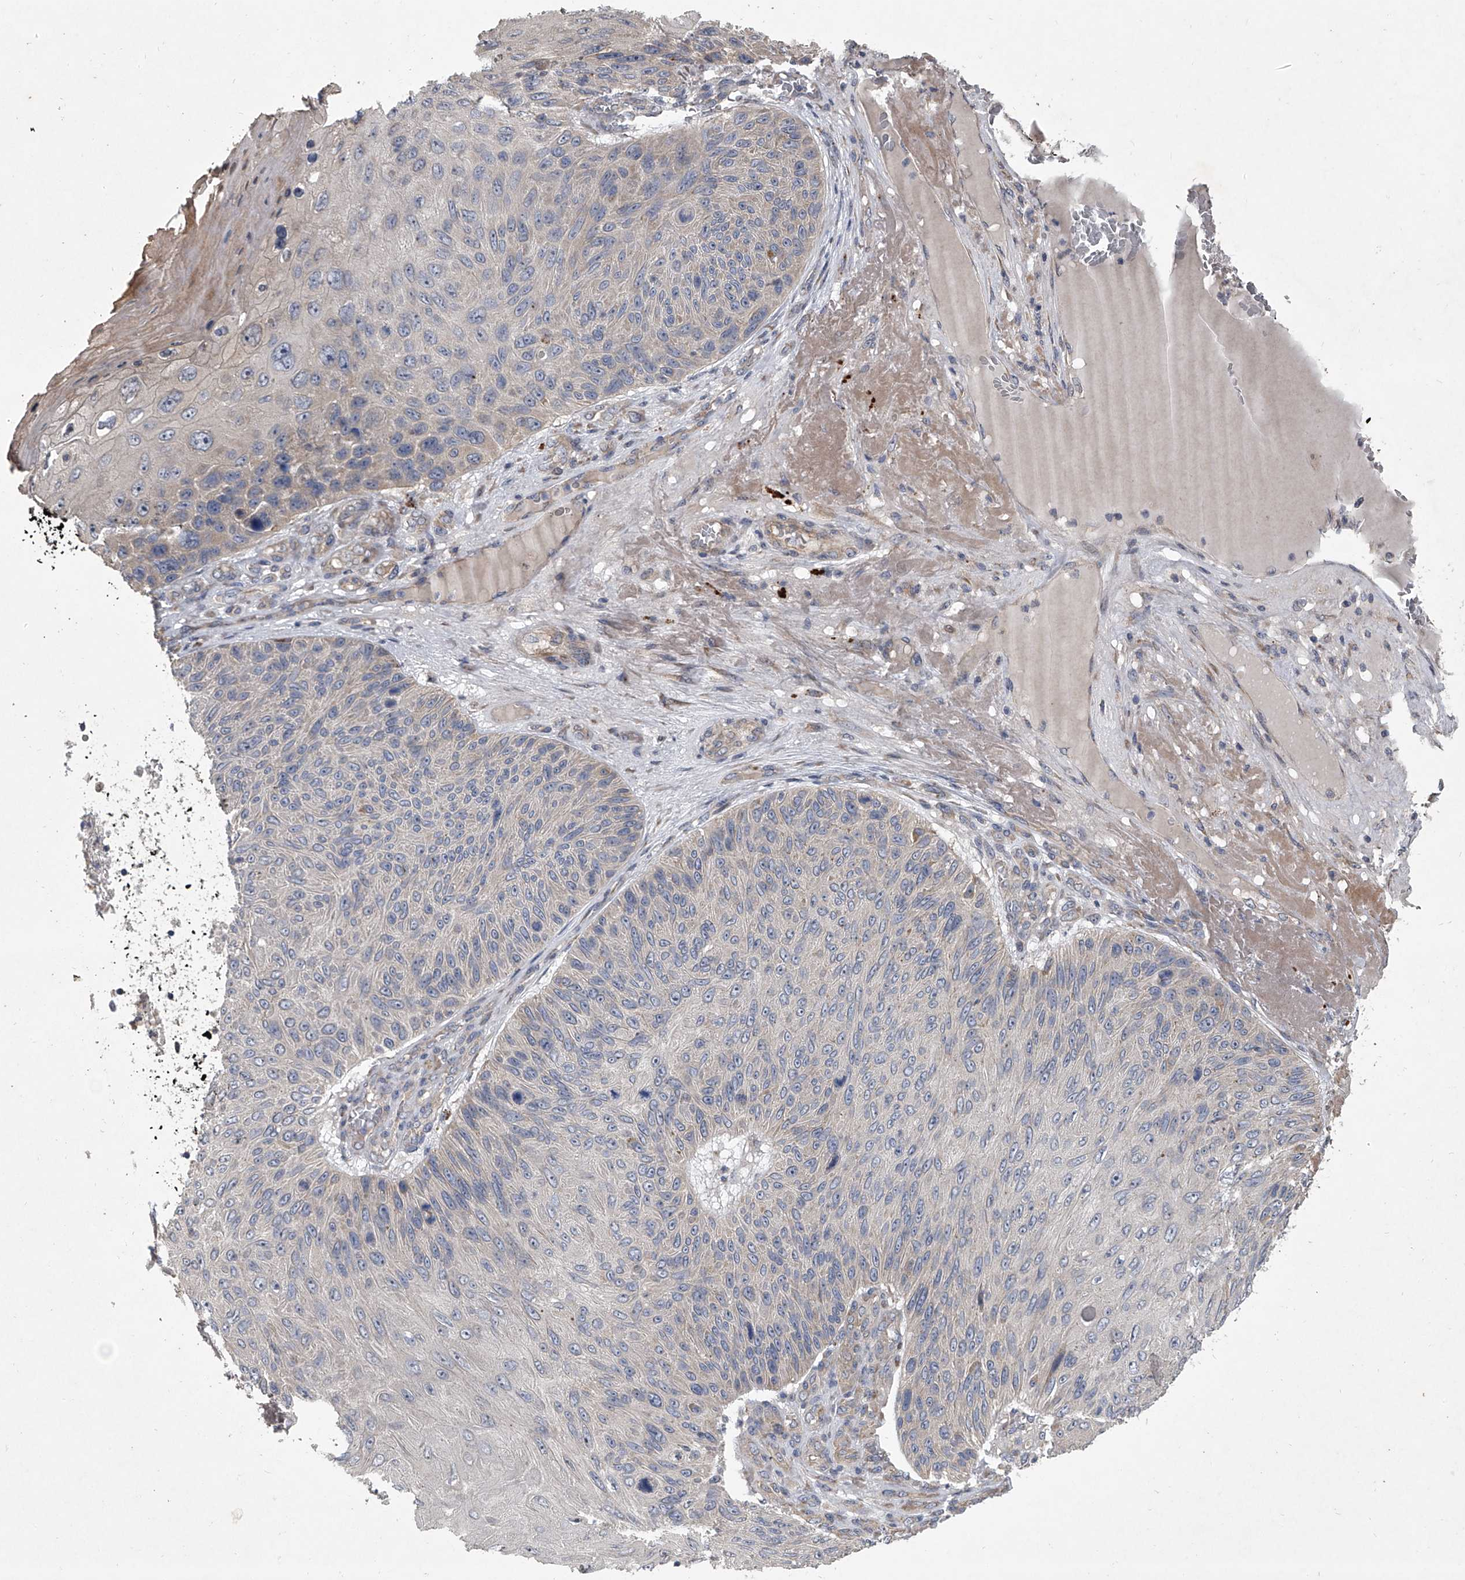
{"staining": {"intensity": "negative", "quantity": "none", "location": "none"}, "tissue": "skin cancer", "cell_type": "Tumor cells", "image_type": "cancer", "snomed": [{"axis": "morphology", "description": "Squamous cell carcinoma, NOS"}, {"axis": "topography", "description": "Skin"}], "caption": "The histopathology image shows no significant expression in tumor cells of skin squamous cell carcinoma. (Stains: DAB immunohistochemistry with hematoxylin counter stain, Microscopy: brightfield microscopy at high magnification).", "gene": "DOCK9", "patient": {"sex": "female", "age": 88}}